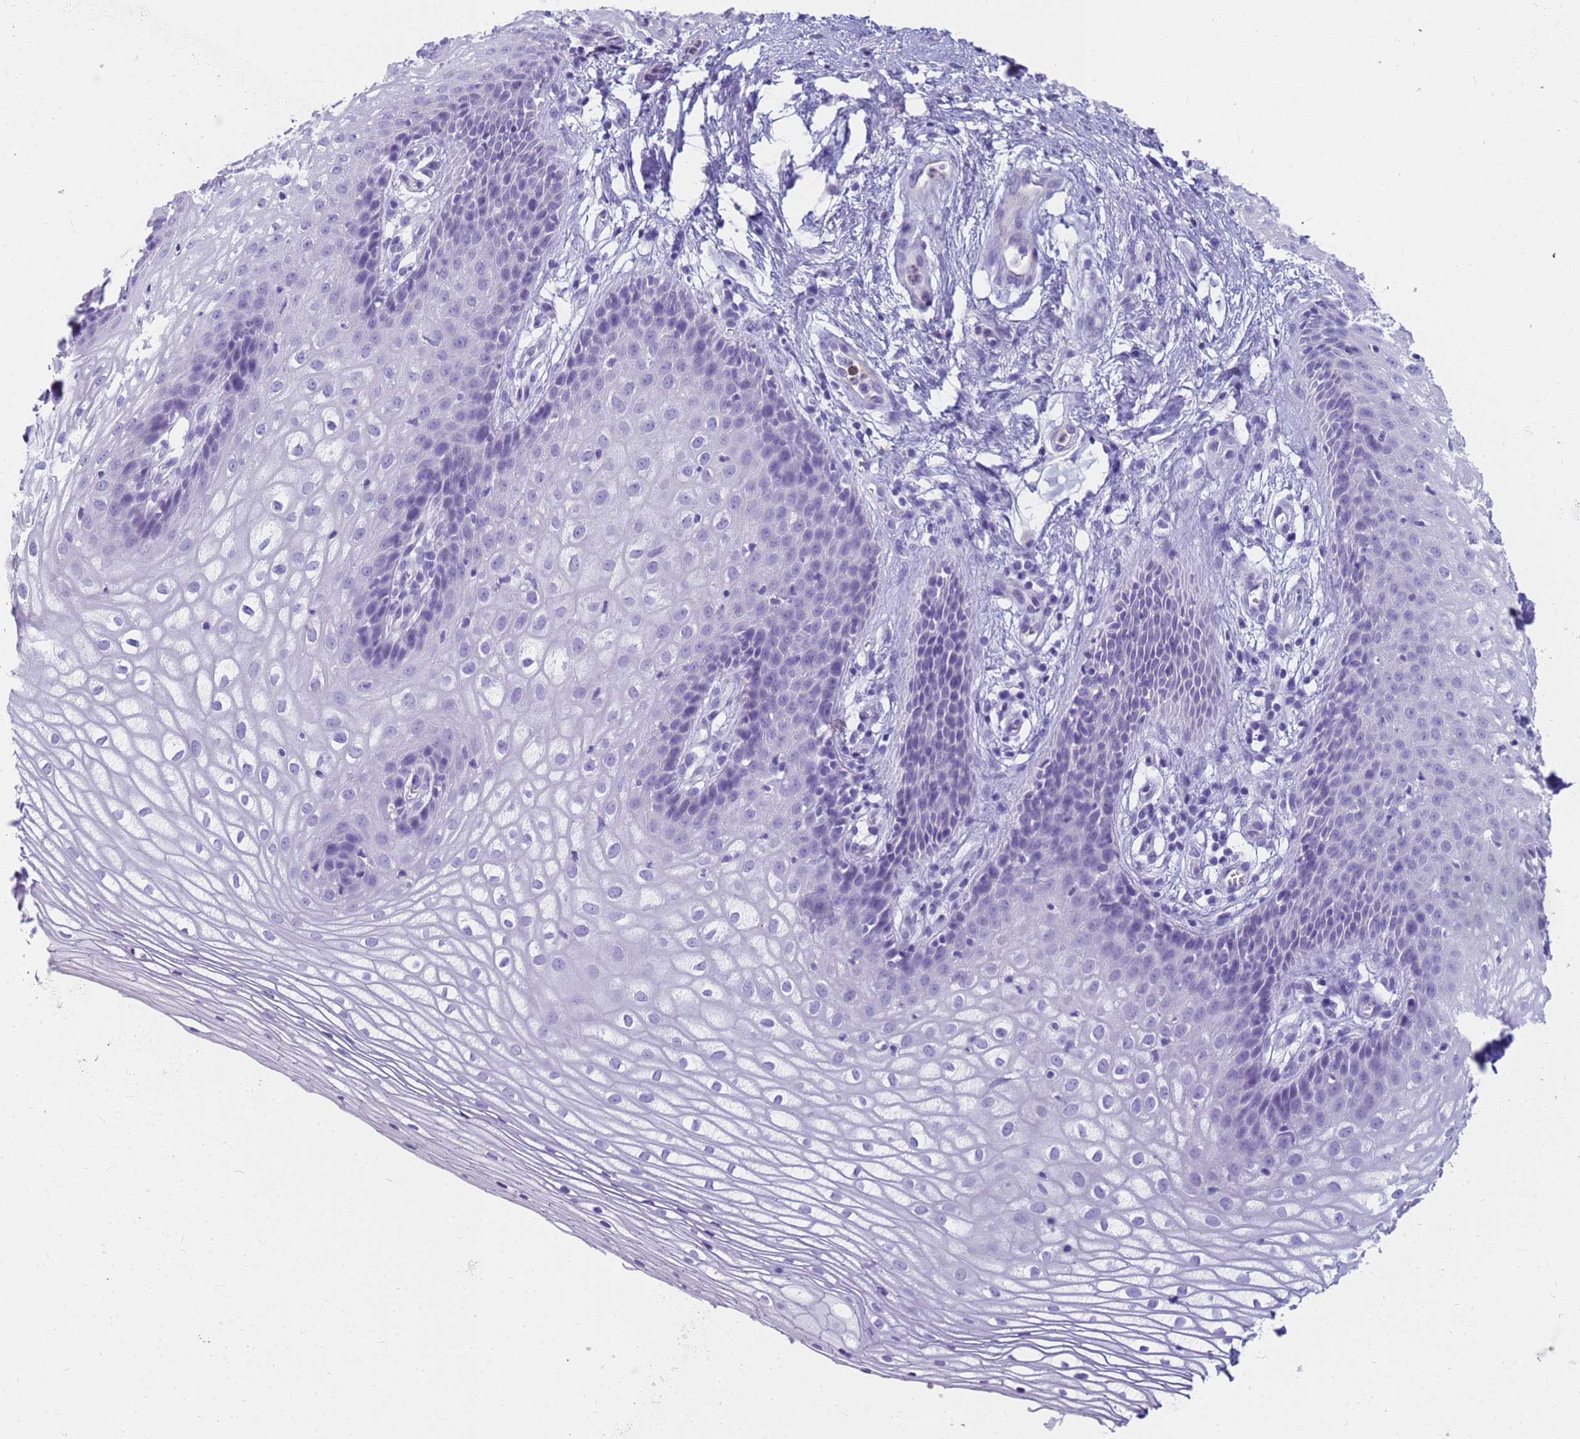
{"staining": {"intensity": "negative", "quantity": "none", "location": "none"}, "tissue": "vagina", "cell_type": "Squamous epithelial cells", "image_type": "normal", "snomed": [{"axis": "morphology", "description": "Normal tissue, NOS"}, {"axis": "topography", "description": "Vagina"}], "caption": "Normal vagina was stained to show a protein in brown. There is no significant staining in squamous epithelial cells. (Brightfield microscopy of DAB (3,3'-diaminobenzidine) immunohistochemistry (IHC) at high magnification).", "gene": "RNASE2", "patient": {"sex": "female", "age": 34}}